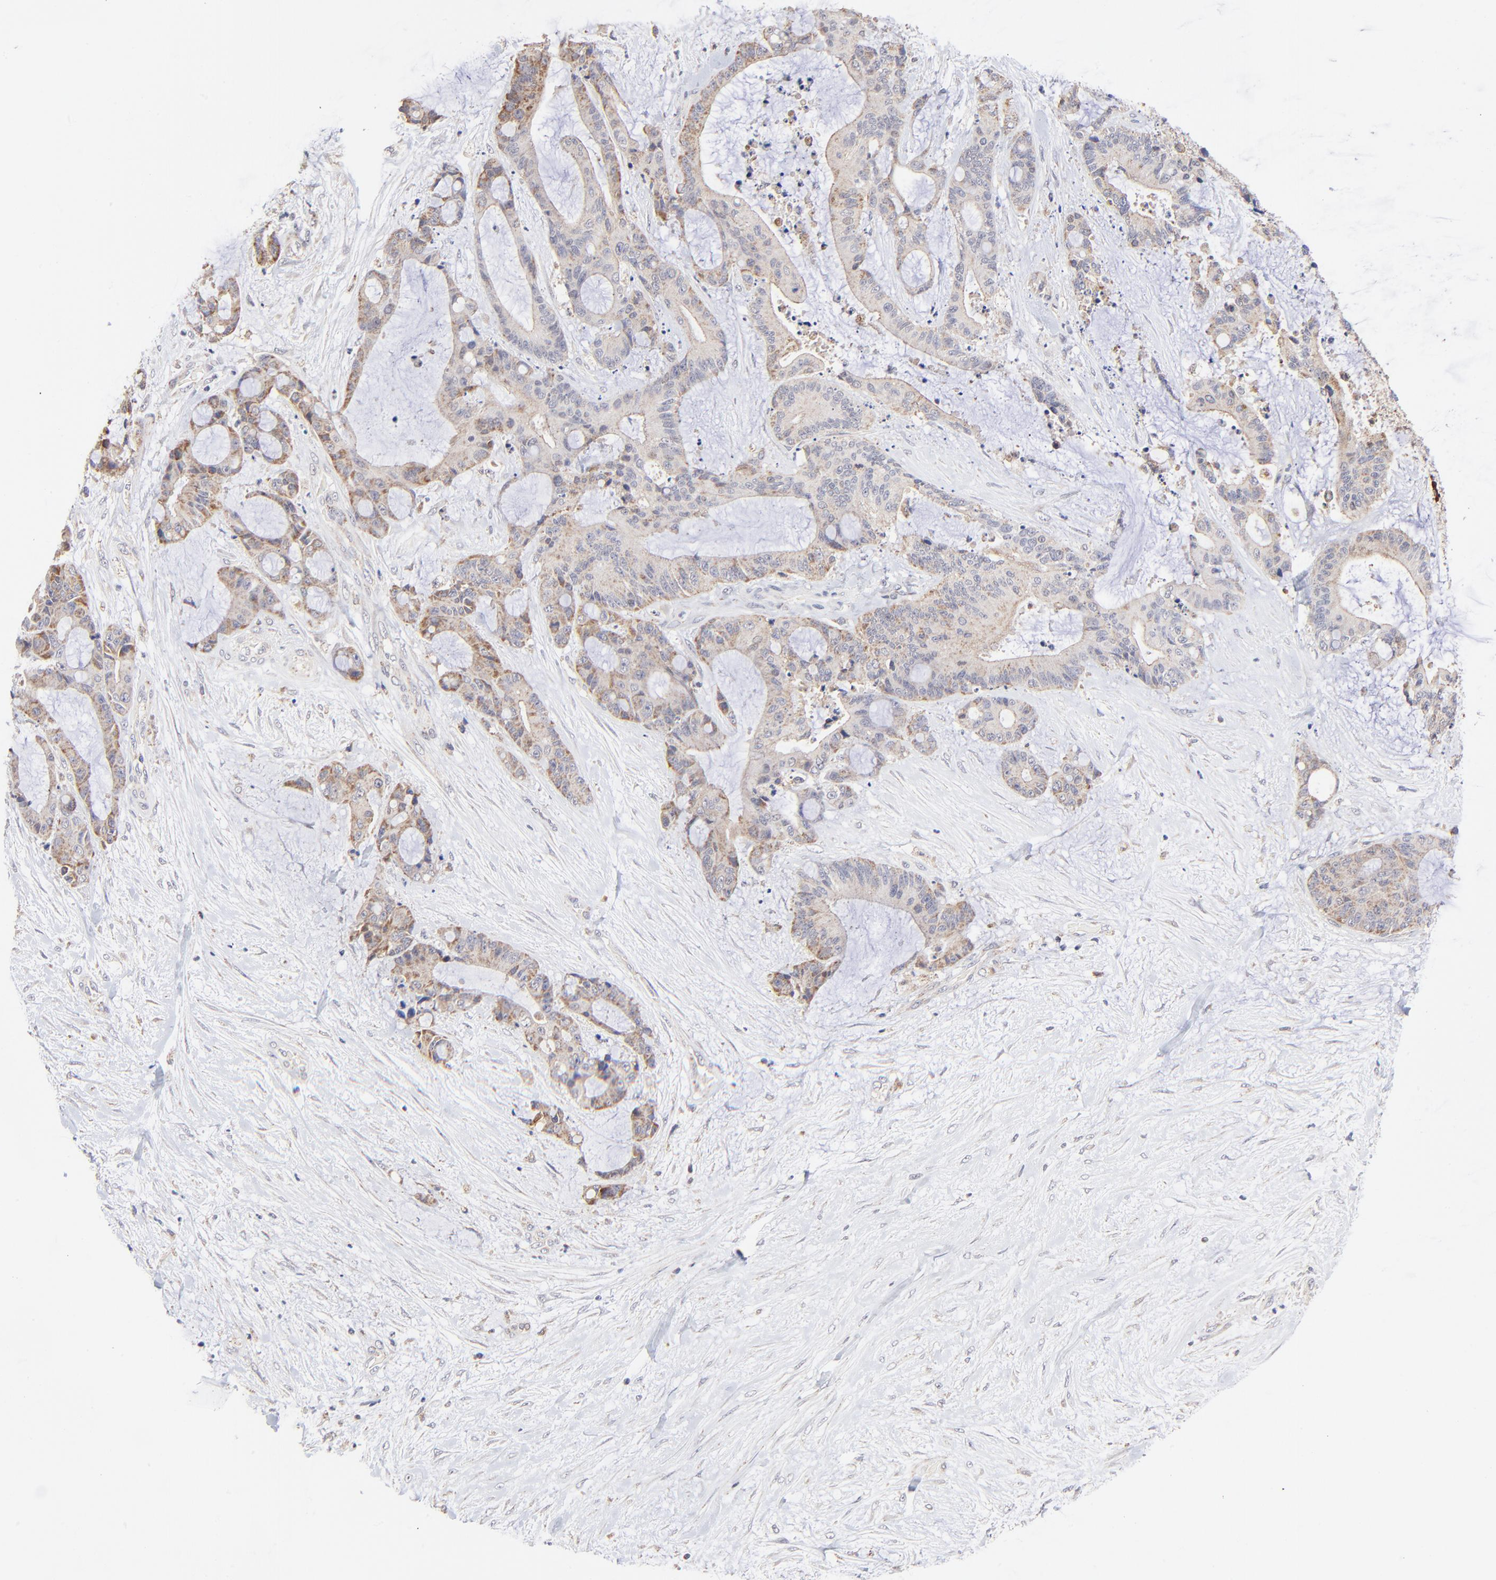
{"staining": {"intensity": "weak", "quantity": "25%-75%", "location": "cytoplasmic/membranous"}, "tissue": "liver cancer", "cell_type": "Tumor cells", "image_type": "cancer", "snomed": [{"axis": "morphology", "description": "Cholangiocarcinoma"}, {"axis": "topography", "description": "Liver"}], "caption": "Immunohistochemical staining of liver cancer (cholangiocarcinoma) displays low levels of weak cytoplasmic/membranous protein positivity in approximately 25%-75% of tumor cells.", "gene": "FBXL12", "patient": {"sex": "female", "age": 73}}